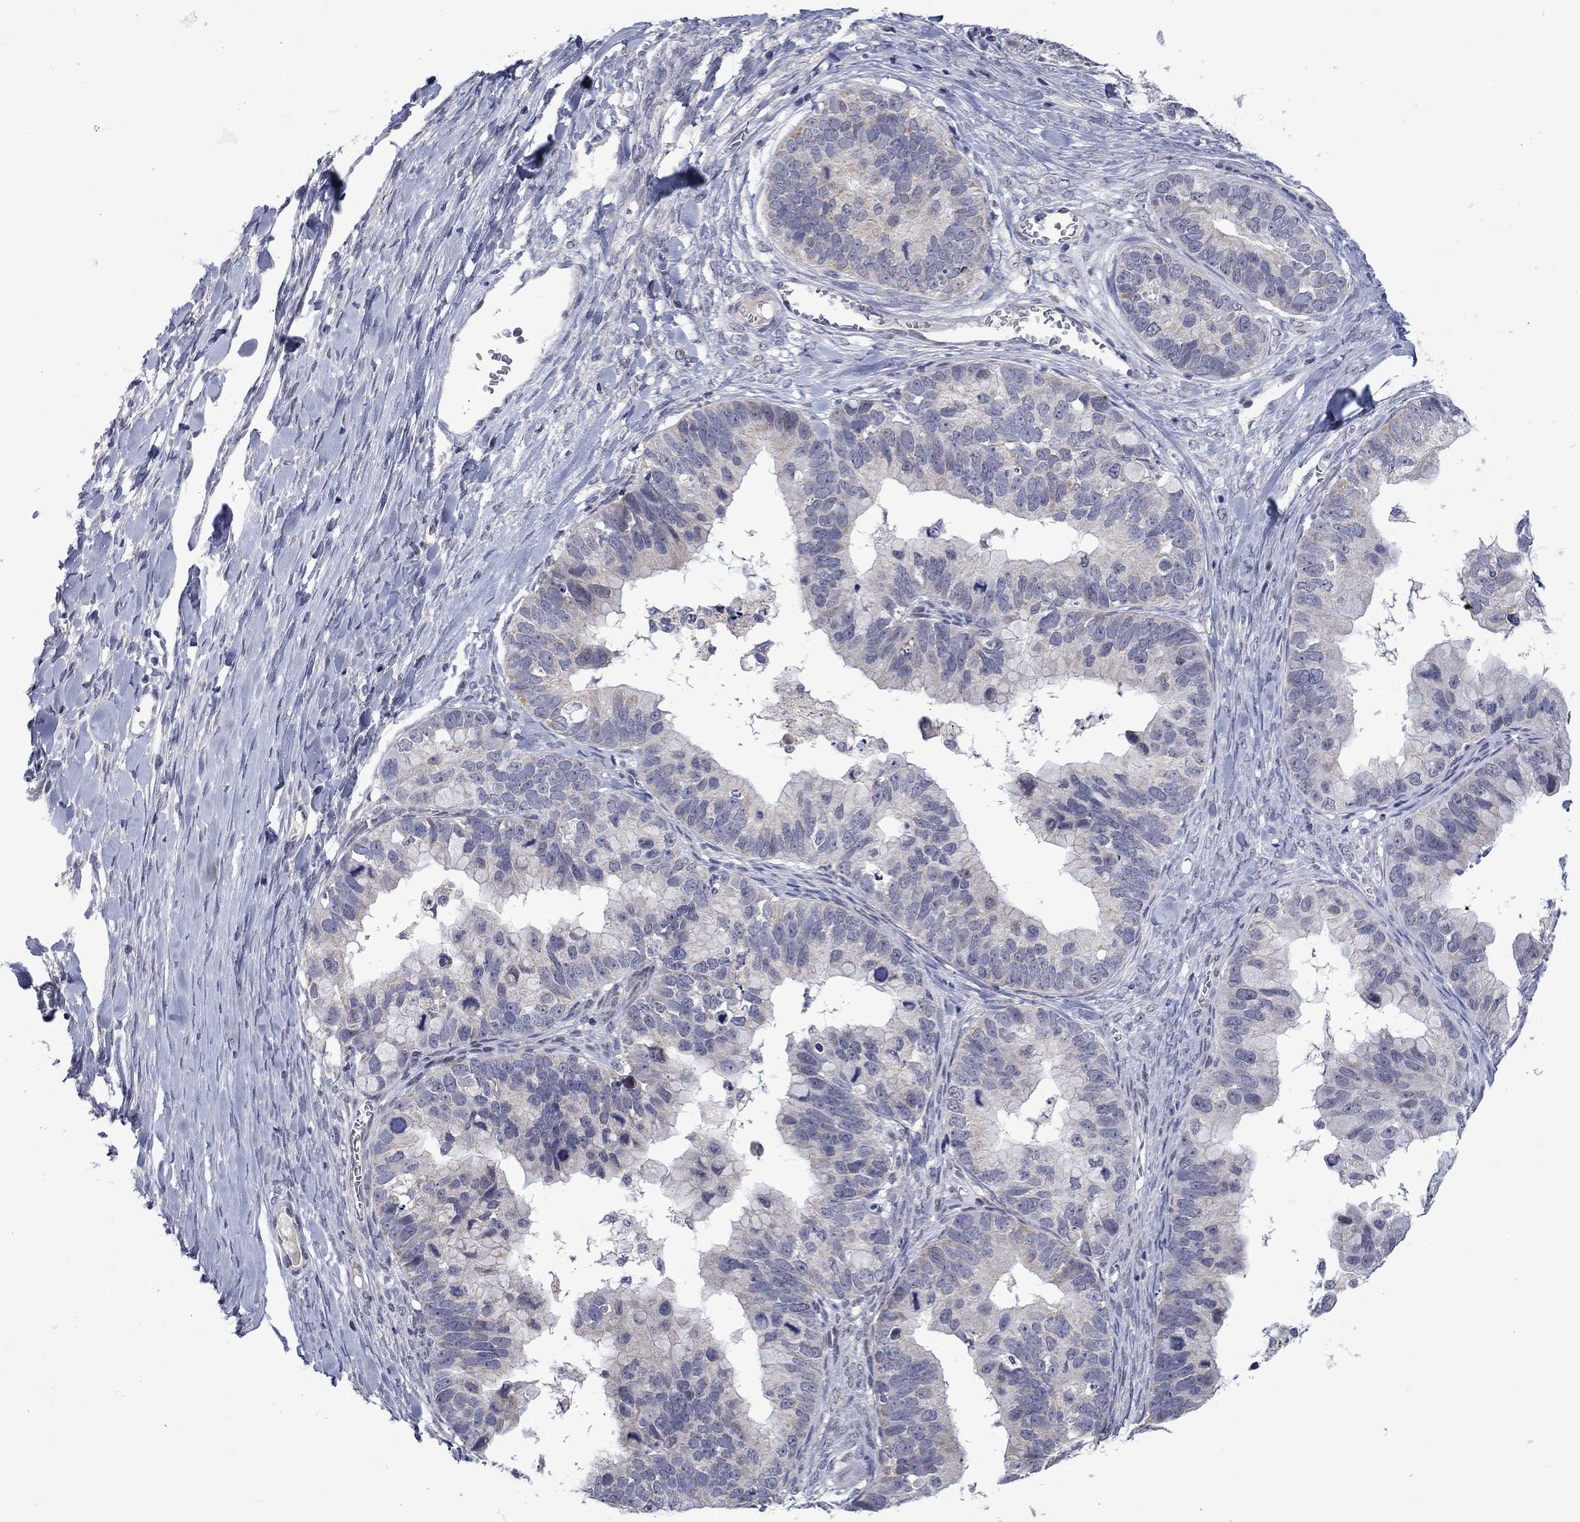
{"staining": {"intensity": "negative", "quantity": "none", "location": "none"}, "tissue": "ovarian cancer", "cell_type": "Tumor cells", "image_type": "cancer", "snomed": [{"axis": "morphology", "description": "Cystadenocarcinoma, mucinous, NOS"}, {"axis": "topography", "description": "Ovary"}], "caption": "The histopathology image exhibits no staining of tumor cells in ovarian cancer. Brightfield microscopy of immunohistochemistry (IHC) stained with DAB (brown) and hematoxylin (blue), captured at high magnification.", "gene": "KCNJ16", "patient": {"sex": "female", "age": 76}}